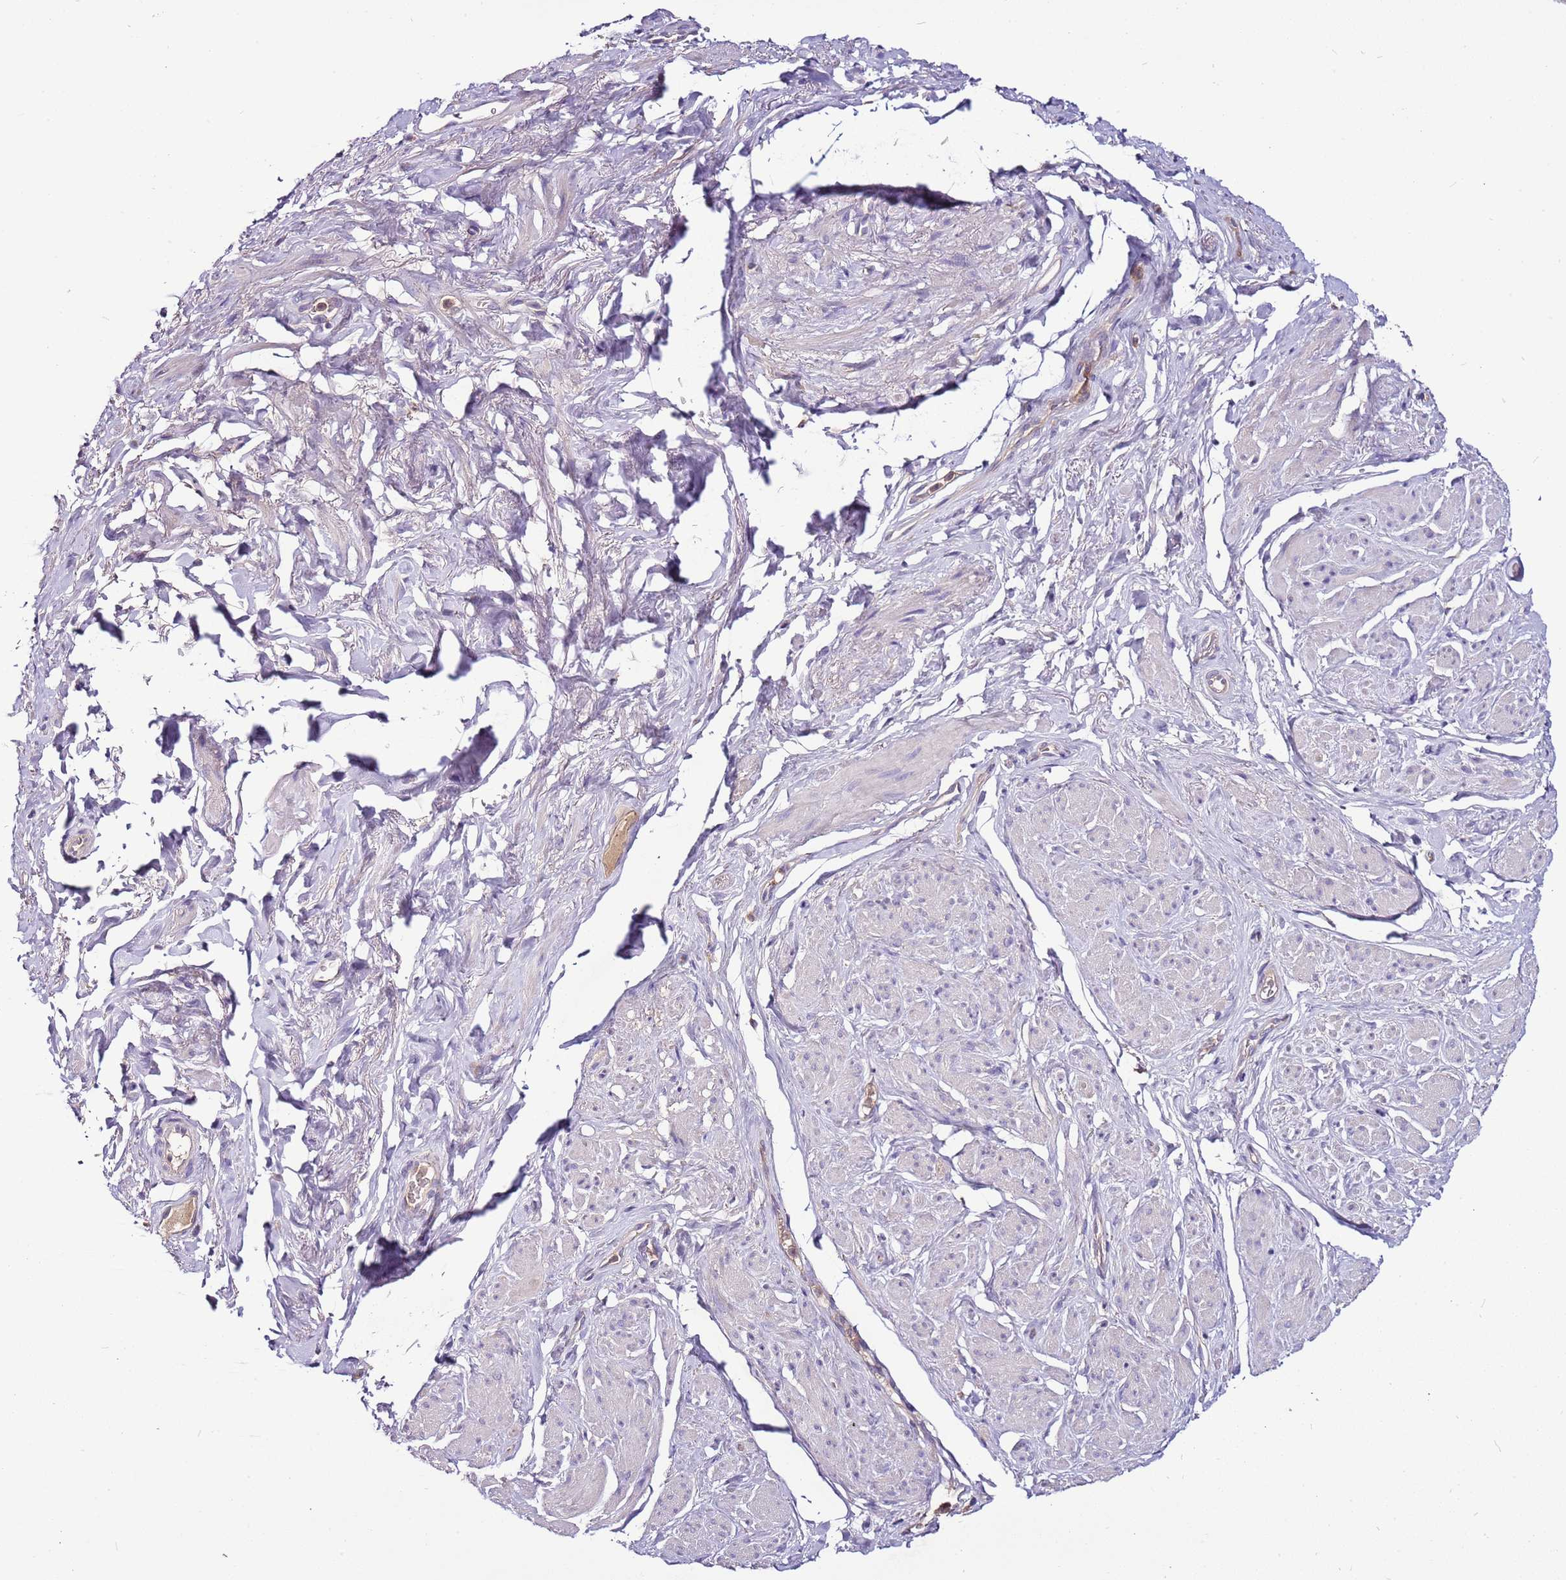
{"staining": {"intensity": "negative", "quantity": "none", "location": "none"}, "tissue": "smooth muscle", "cell_type": "Smooth muscle cells", "image_type": "normal", "snomed": [{"axis": "morphology", "description": "Normal tissue, NOS"}, {"axis": "topography", "description": "Smooth muscle"}, {"axis": "topography", "description": "Peripheral nerve tissue"}], "caption": "High magnification brightfield microscopy of benign smooth muscle stained with DAB (3,3'-diaminobenzidine) (brown) and counterstained with hematoxylin (blue): smooth muscle cells show no significant expression. Nuclei are stained in blue.", "gene": "IGIP", "patient": {"sex": "male", "age": 69}}